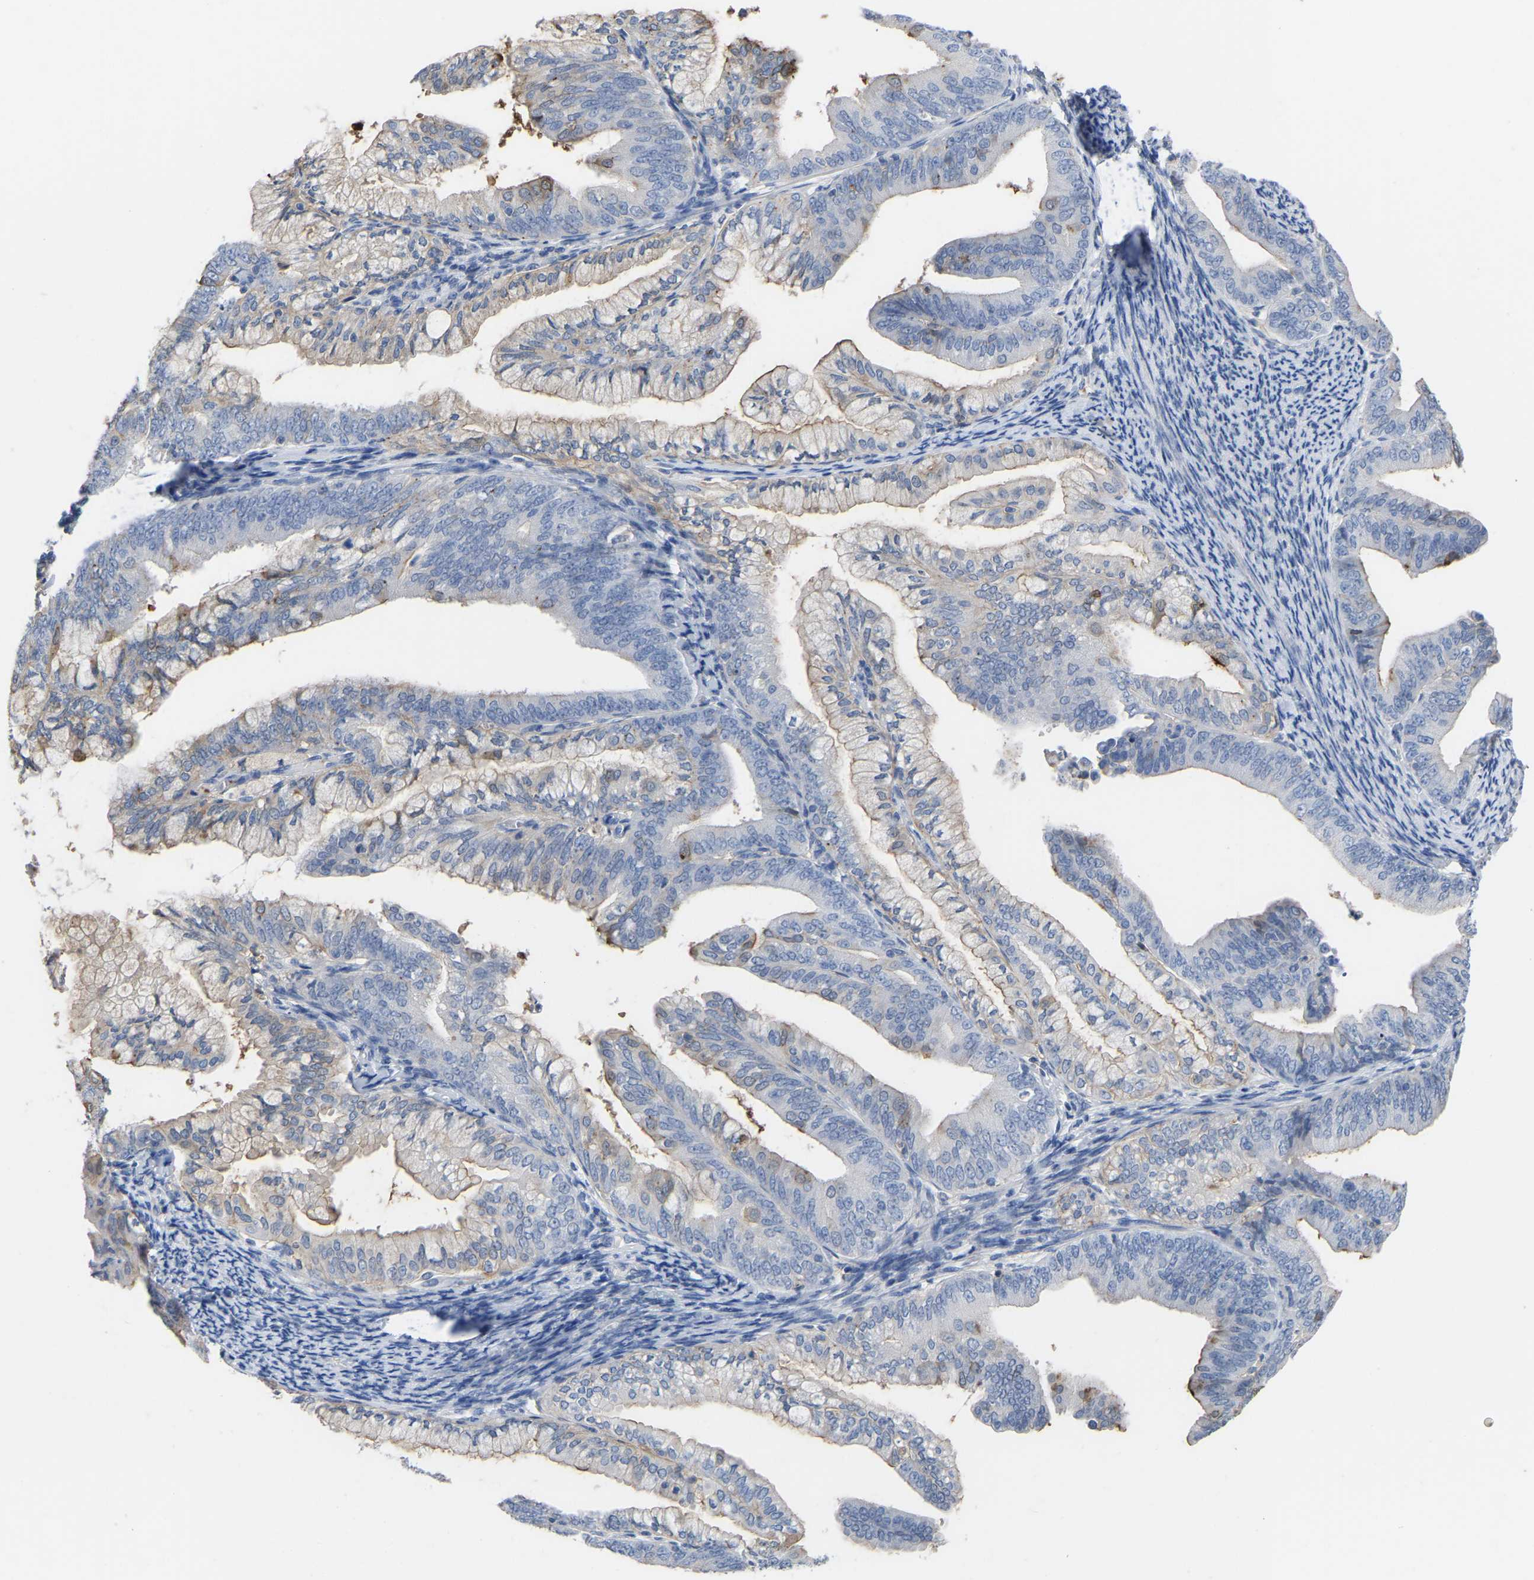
{"staining": {"intensity": "moderate", "quantity": "<25%", "location": "cytoplasmic/membranous"}, "tissue": "endometrial cancer", "cell_type": "Tumor cells", "image_type": "cancer", "snomed": [{"axis": "morphology", "description": "Adenocarcinoma, NOS"}, {"axis": "topography", "description": "Endometrium"}], "caption": "Protein expression analysis of endometrial adenocarcinoma exhibits moderate cytoplasmic/membranous staining in approximately <25% of tumor cells. The staining was performed using DAB (3,3'-diaminobenzidine) to visualize the protein expression in brown, while the nuclei were stained in blue with hematoxylin (Magnification: 20x).", "gene": "ZNF449", "patient": {"sex": "female", "age": 63}}